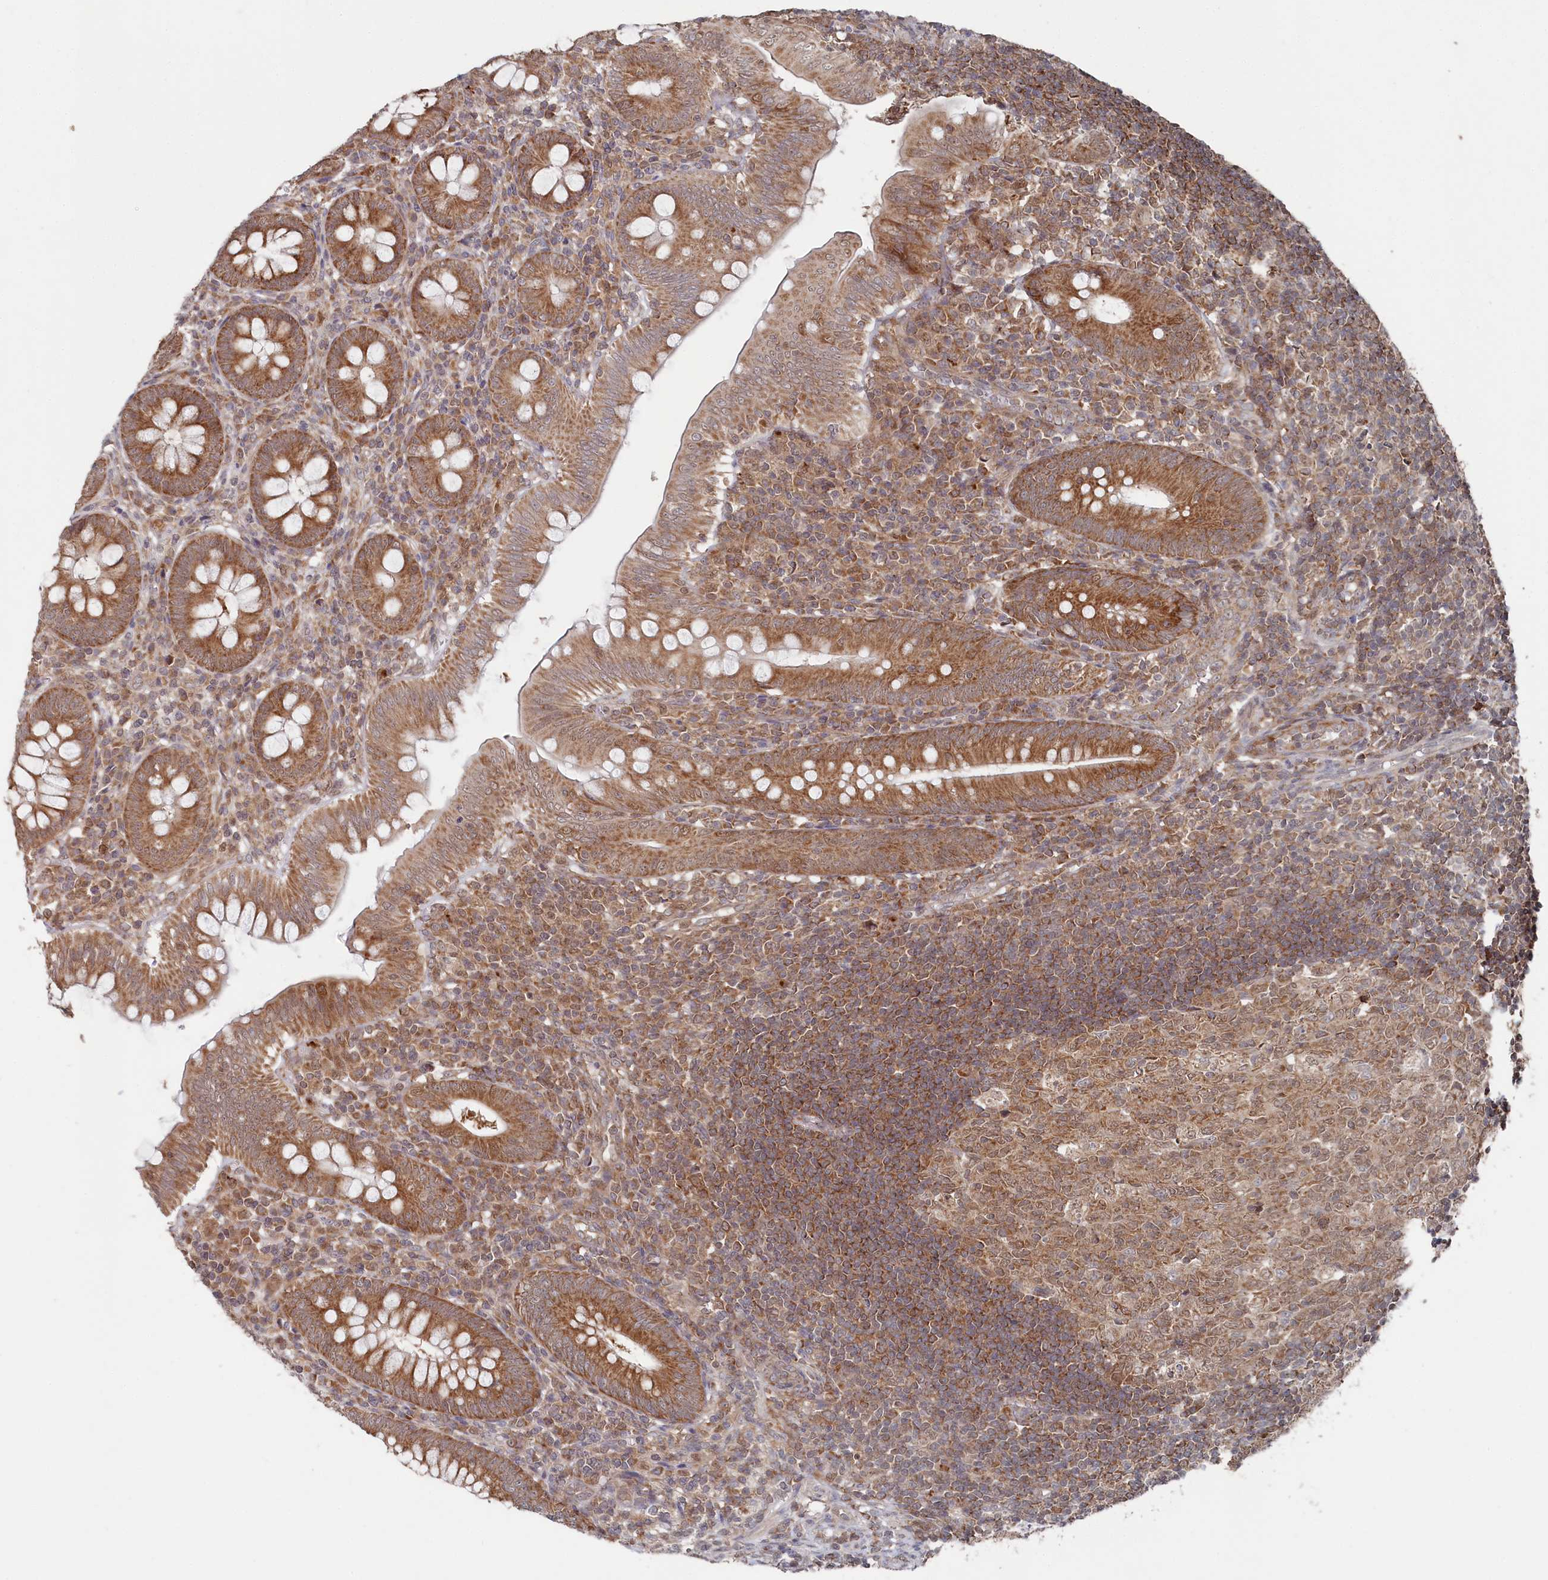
{"staining": {"intensity": "moderate", "quantity": ">75%", "location": "cytoplasmic/membranous"}, "tissue": "appendix", "cell_type": "Glandular cells", "image_type": "normal", "snomed": [{"axis": "morphology", "description": "Normal tissue, NOS"}, {"axis": "topography", "description": "Appendix"}], "caption": "A high-resolution micrograph shows IHC staining of normal appendix, which reveals moderate cytoplasmic/membranous staining in about >75% of glandular cells.", "gene": "WAPL", "patient": {"sex": "male", "age": 14}}